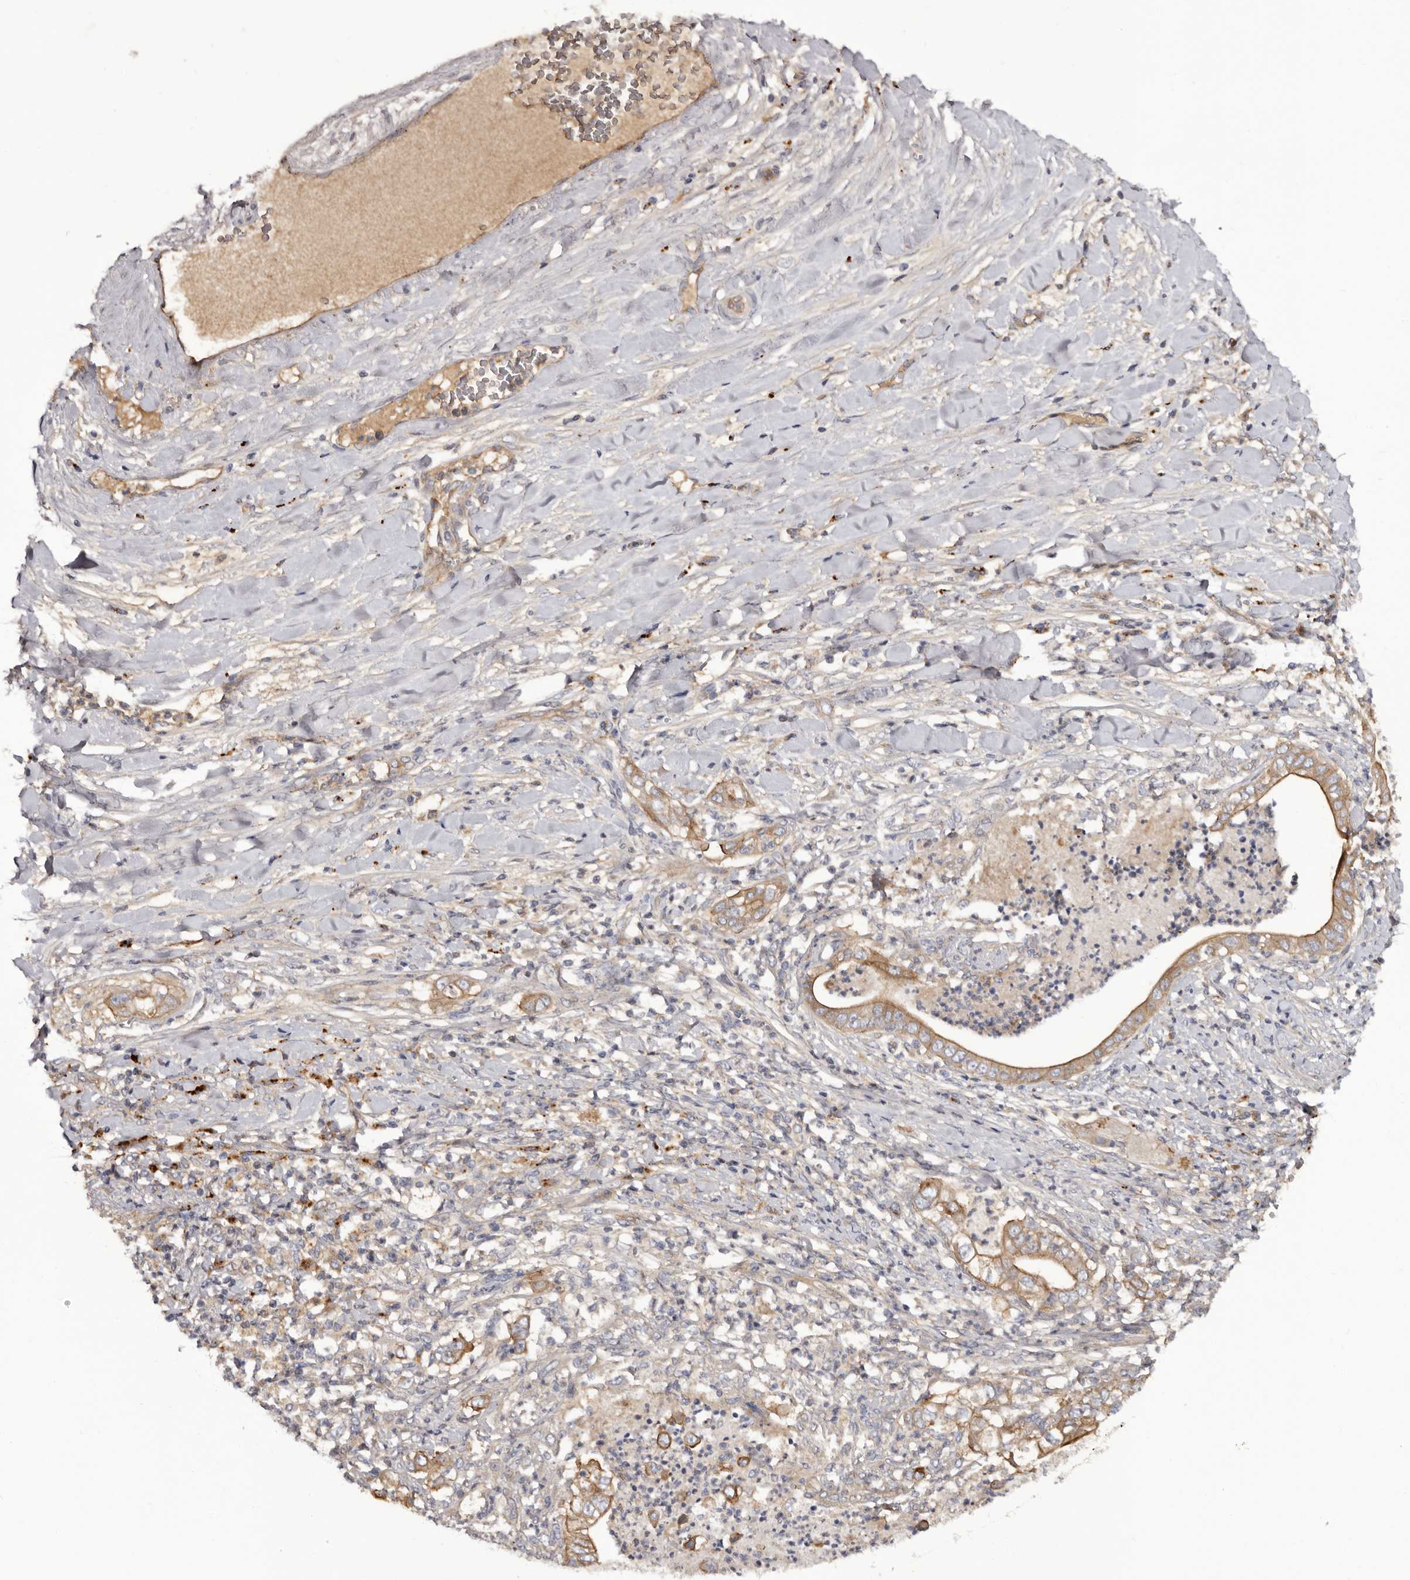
{"staining": {"intensity": "moderate", "quantity": ">75%", "location": "cytoplasmic/membranous"}, "tissue": "pancreatic cancer", "cell_type": "Tumor cells", "image_type": "cancer", "snomed": [{"axis": "morphology", "description": "Adenocarcinoma, NOS"}, {"axis": "topography", "description": "Pancreas"}], "caption": "A brown stain highlights moderate cytoplasmic/membranous positivity of a protein in human pancreatic adenocarcinoma tumor cells. (Brightfield microscopy of DAB IHC at high magnification).", "gene": "INKA2", "patient": {"sex": "female", "age": 78}}